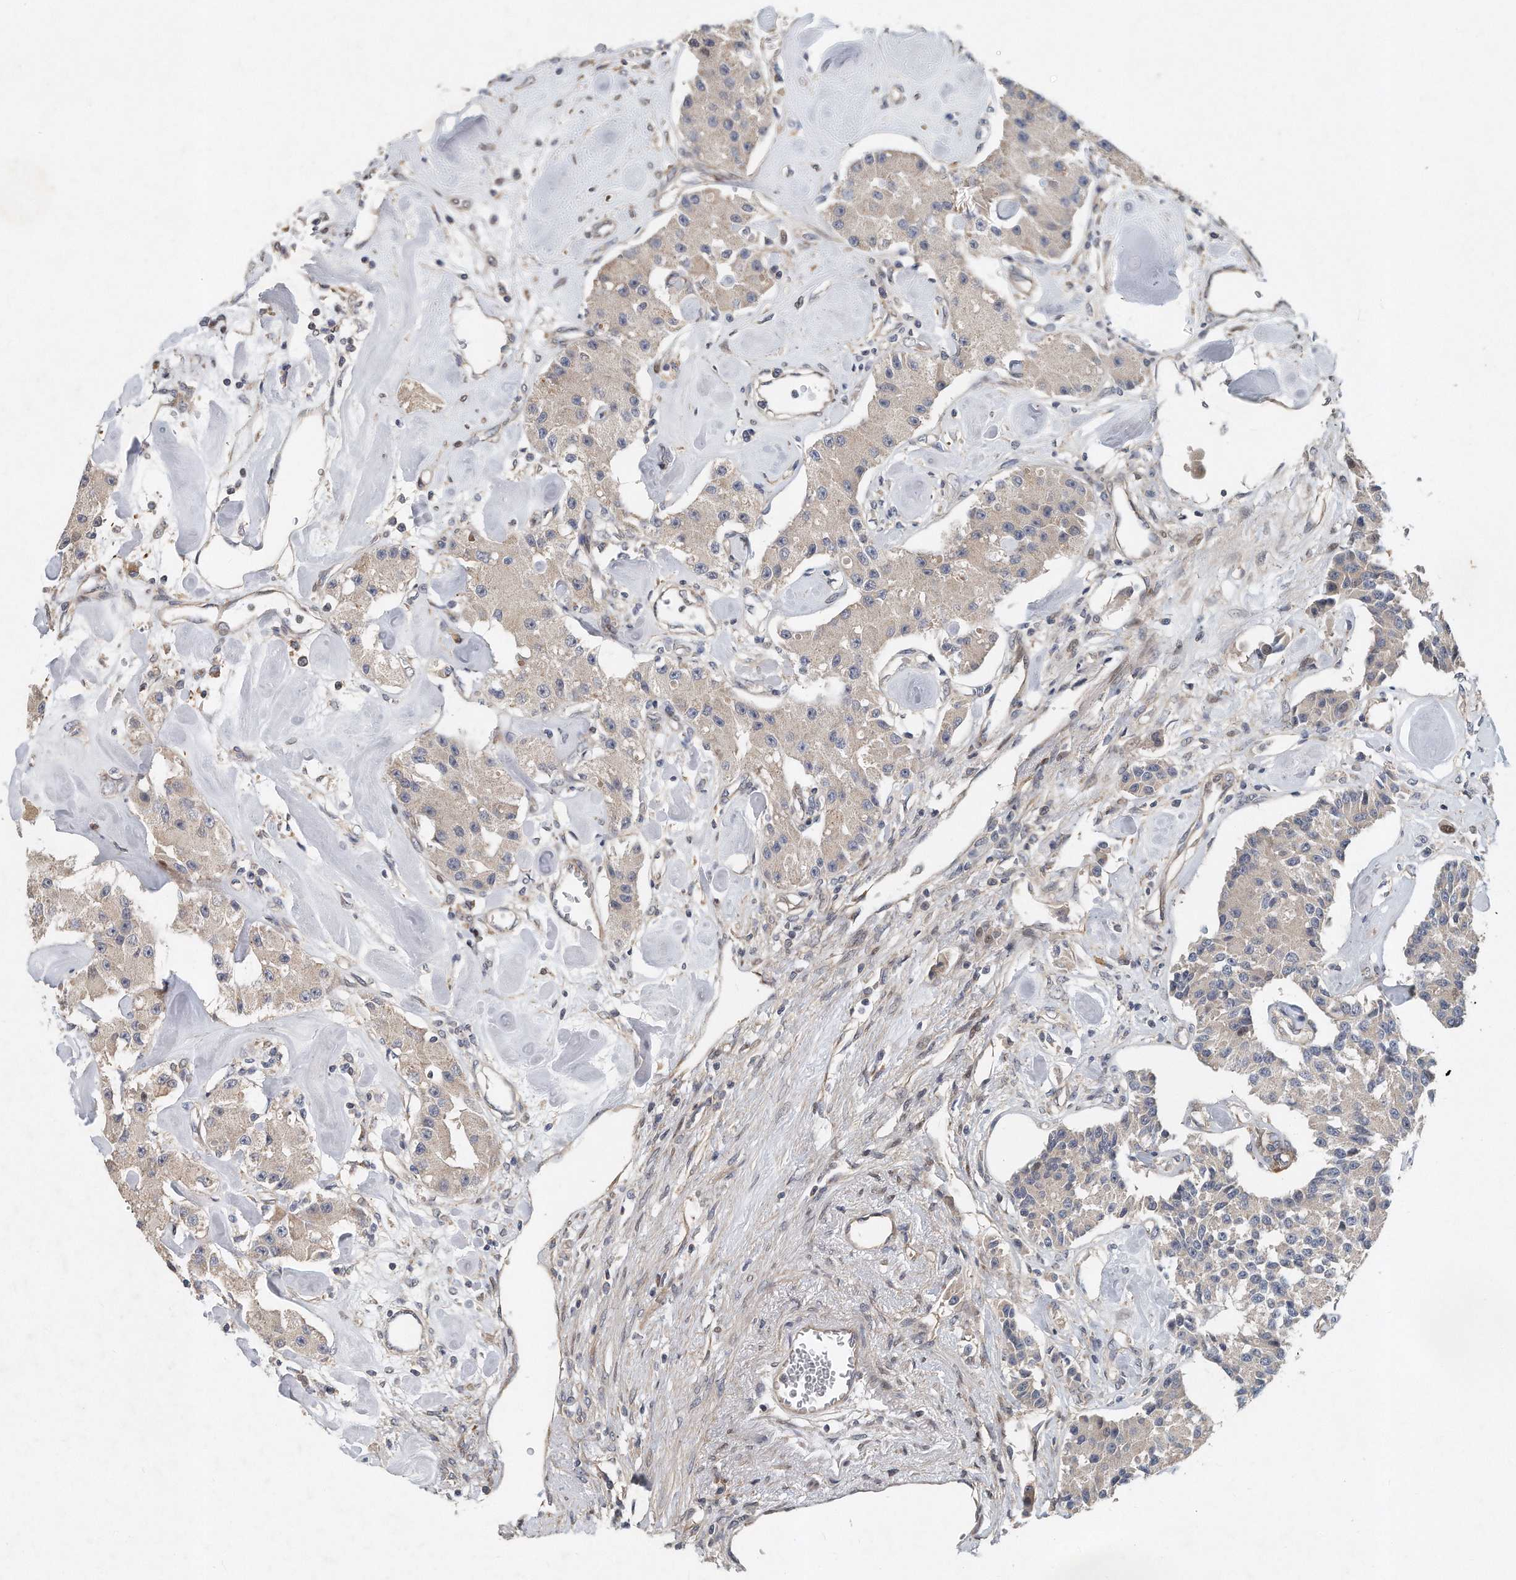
{"staining": {"intensity": "negative", "quantity": "none", "location": "none"}, "tissue": "carcinoid", "cell_type": "Tumor cells", "image_type": "cancer", "snomed": [{"axis": "morphology", "description": "Carcinoid, malignant, NOS"}, {"axis": "topography", "description": "Pancreas"}], "caption": "Tumor cells are negative for protein expression in human carcinoid (malignant).", "gene": "PCDH8", "patient": {"sex": "male", "age": 41}}